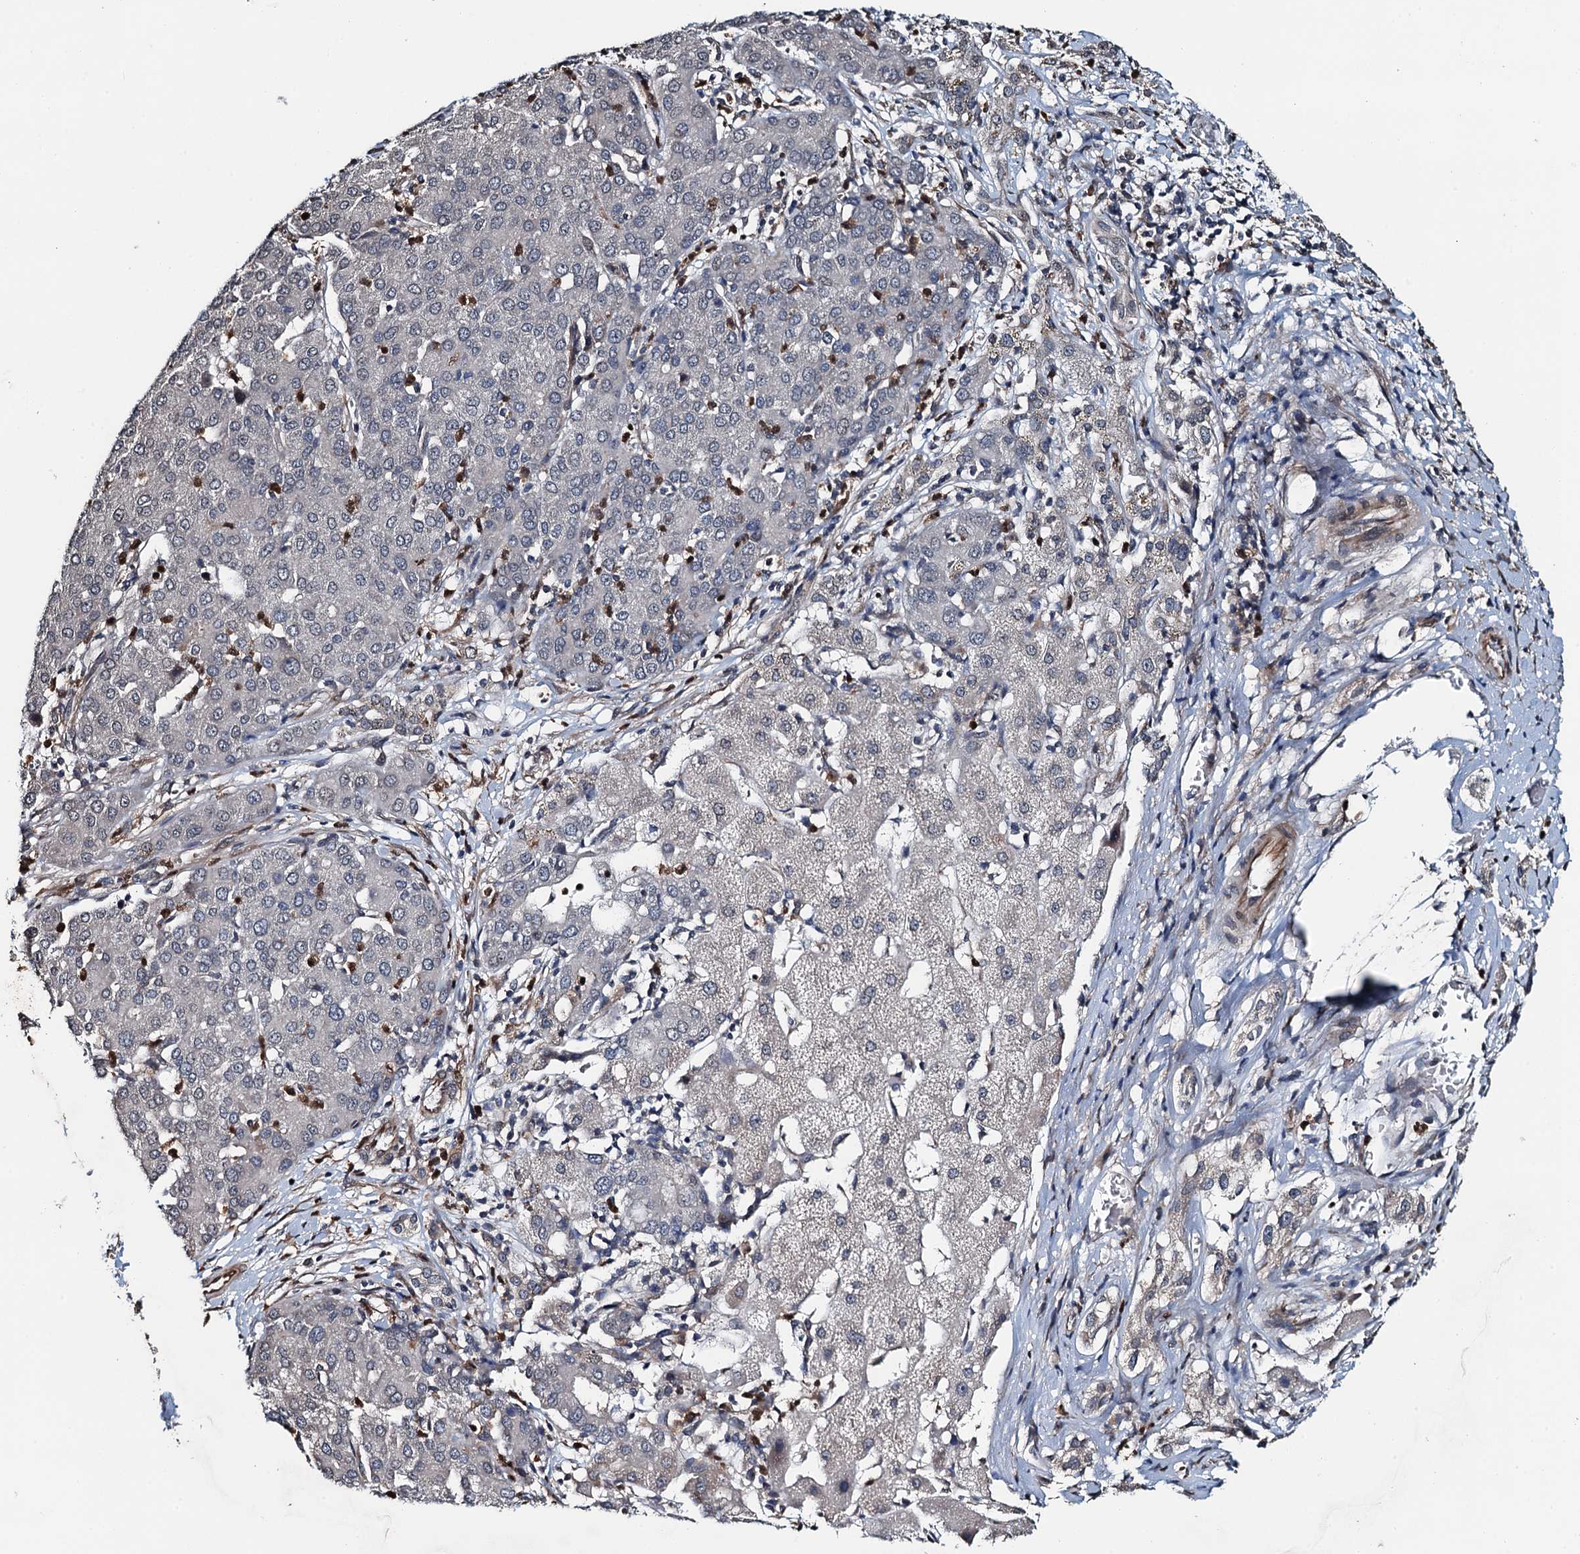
{"staining": {"intensity": "negative", "quantity": "none", "location": "none"}, "tissue": "liver cancer", "cell_type": "Tumor cells", "image_type": "cancer", "snomed": [{"axis": "morphology", "description": "Carcinoma, Hepatocellular, NOS"}, {"axis": "topography", "description": "Liver"}], "caption": "Immunohistochemistry image of liver cancer stained for a protein (brown), which displays no expression in tumor cells. The staining was performed using DAB to visualize the protein expression in brown, while the nuclei were stained in blue with hematoxylin (Magnification: 20x).", "gene": "WHAMM", "patient": {"sex": "male", "age": 65}}